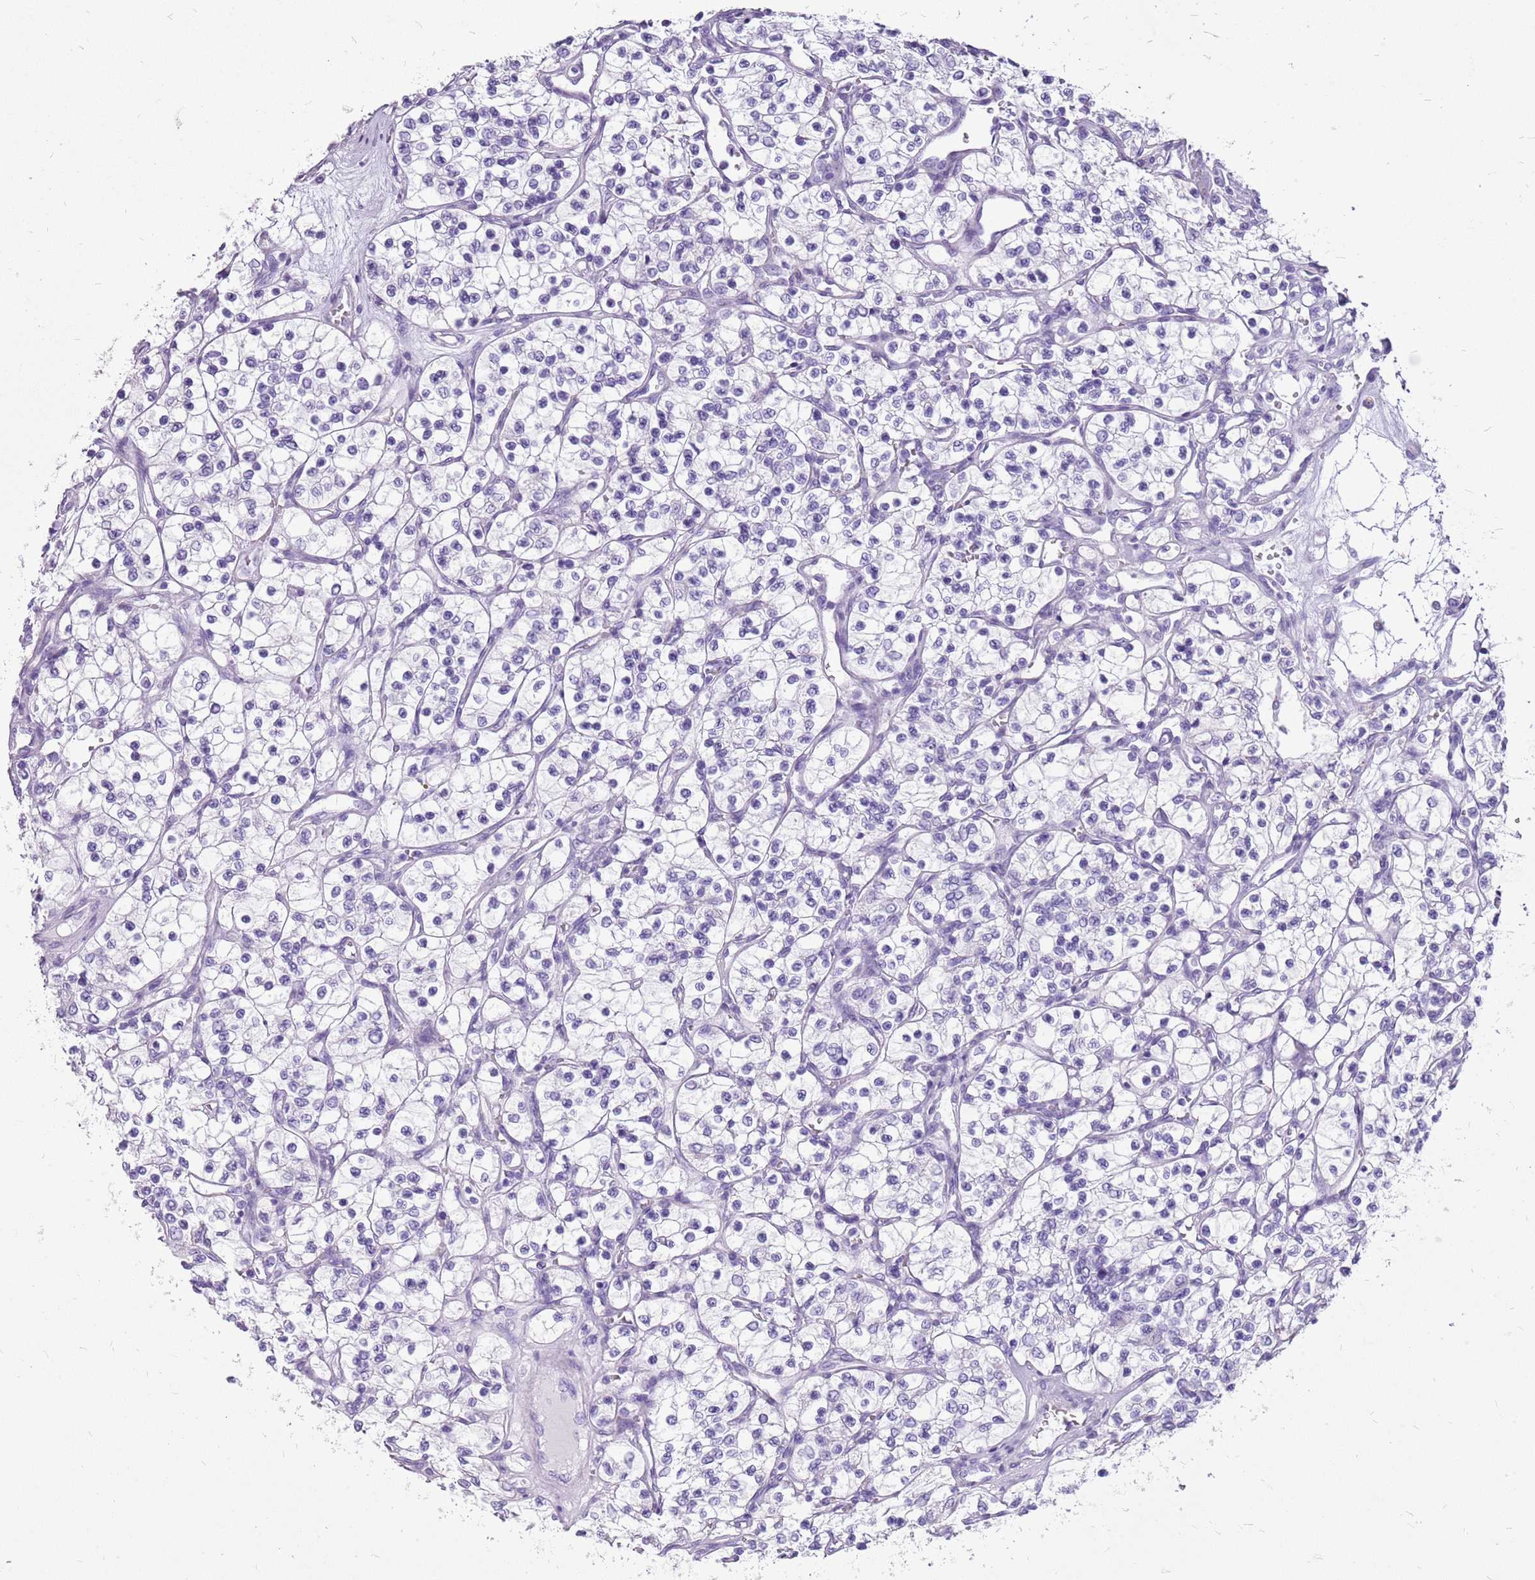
{"staining": {"intensity": "negative", "quantity": "none", "location": "none"}, "tissue": "renal cancer", "cell_type": "Tumor cells", "image_type": "cancer", "snomed": [{"axis": "morphology", "description": "Adenocarcinoma, NOS"}, {"axis": "topography", "description": "Kidney"}], "caption": "Tumor cells show no significant expression in adenocarcinoma (renal).", "gene": "ACSS3", "patient": {"sex": "female", "age": 69}}